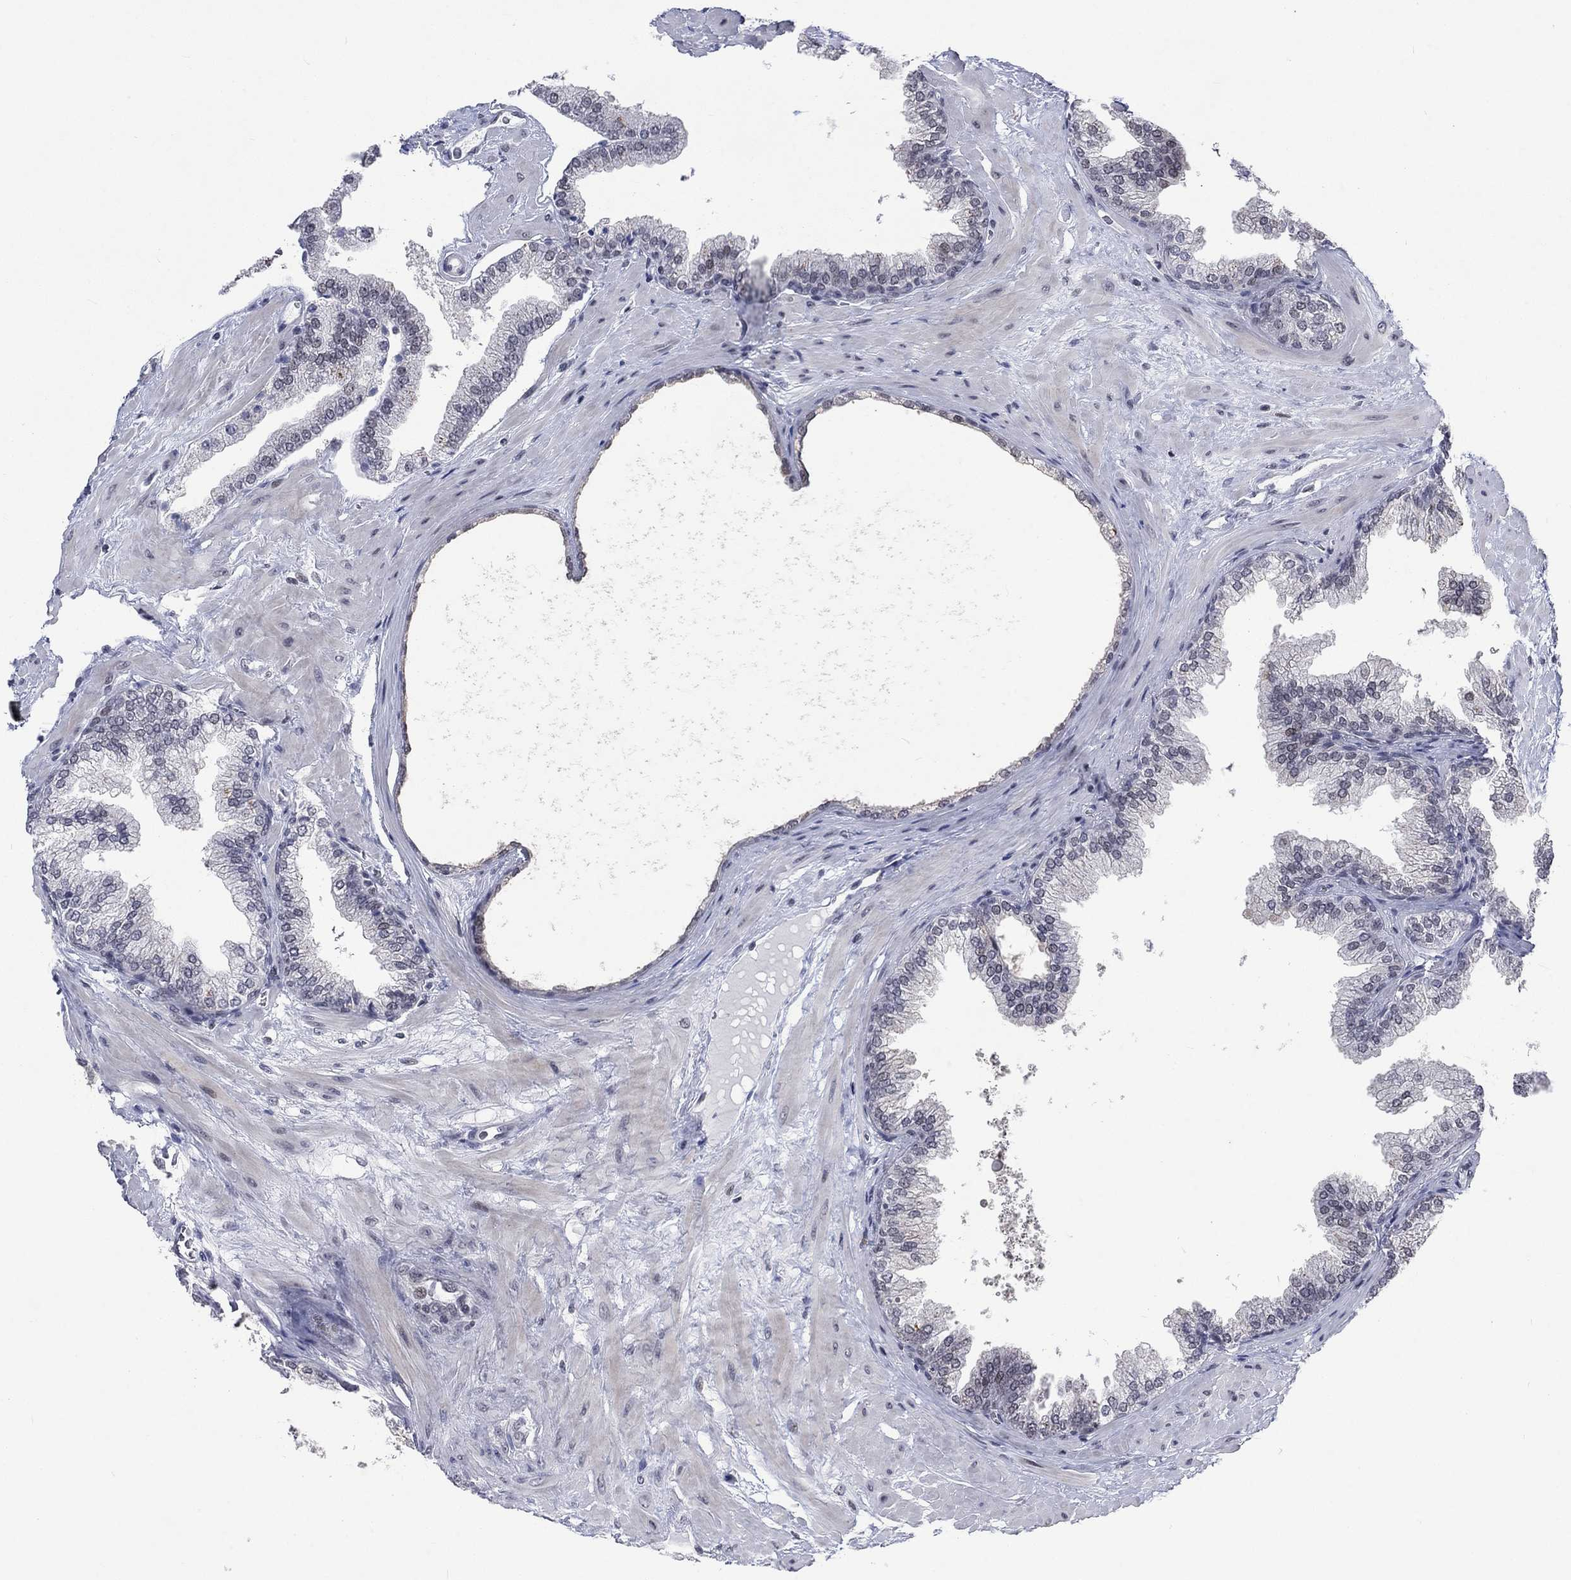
{"staining": {"intensity": "negative", "quantity": "none", "location": "none"}, "tissue": "prostate cancer", "cell_type": "Tumor cells", "image_type": "cancer", "snomed": [{"axis": "morphology", "description": "Adenocarcinoma, Low grade"}, {"axis": "topography", "description": "Prostate"}], "caption": "Immunohistochemistry (IHC) of human prostate cancer (low-grade adenocarcinoma) demonstrates no staining in tumor cells.", "gene": "HCFC1", "patient": {"sex": "male", "age": 72}}